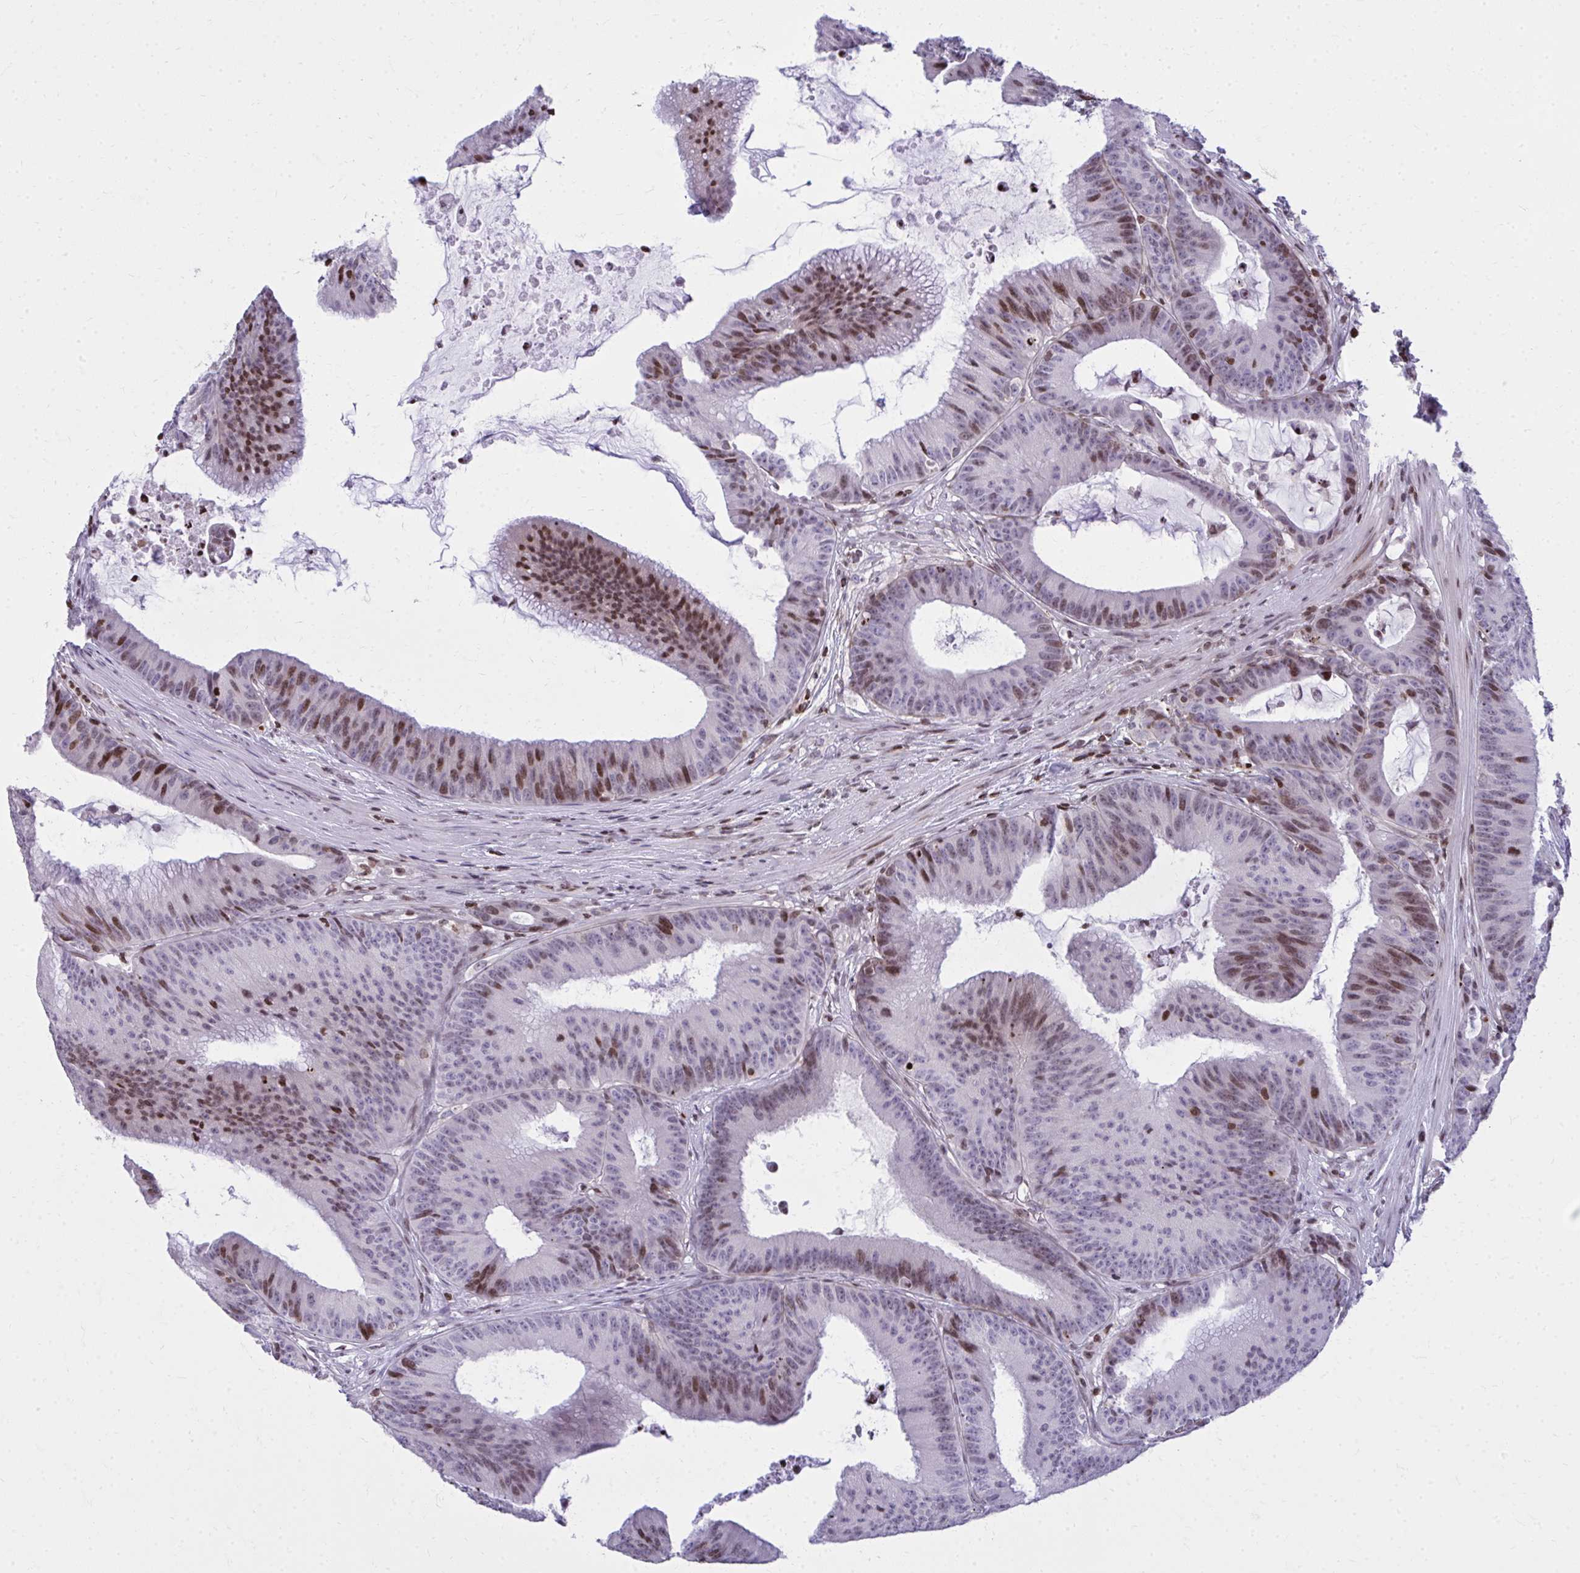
{"staining": {"intensity": "moderate", "quantity": "25%-75%", "location": "nuclear"}, "tissue": "colorectal cancer", "cell_type": "Tumor cells", "image_type": "cancer", "snomed": [{"axis": "morphology", "description": "Adenocarcinoma, NOS"}, {"axis": "topography", "description": "Colon"}], "caption": "Immunohistochemical staining of human colorectal adenocarcinoma demonstrates medium levels of moderate nuclear positivity in approximately 25%-75% of tumor cells.", "gene": "AP5M1", "patient": {"sex": "female", "age": 78}}